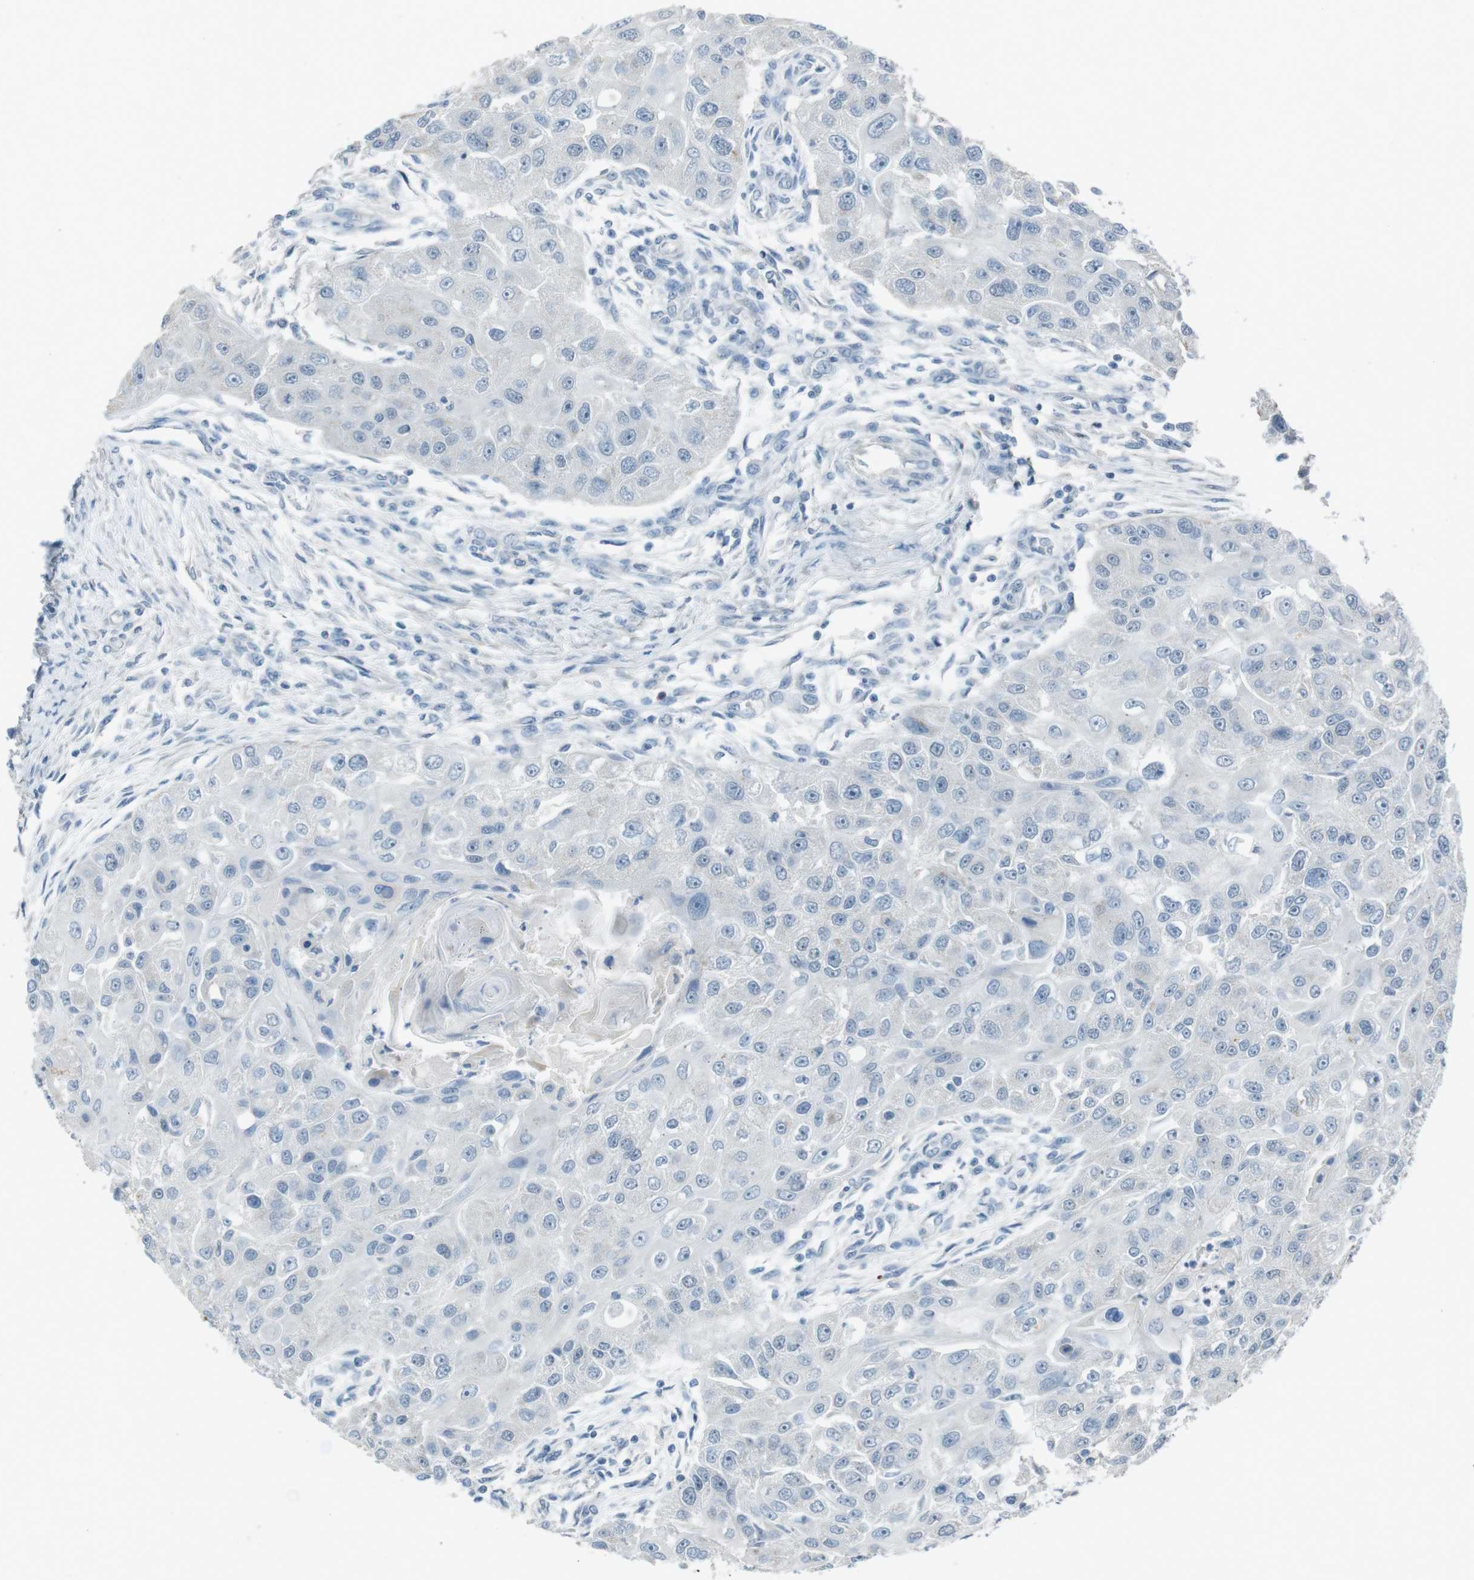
{"staining": {"intensity": "negative", "quantity": "none", "location": "none"}, "tissue": "head and neck cancer", "cell_type": "Tumor cells", "image_type": "cancer", "snomed": [{"axis": "morphology", "description": "Normal tissue, NOS"}, {"axis": "morphology", "description": "Squamous cell carcinoma, NOS"}, {"axis": "topography", "description": "Skeletal muscle"}, {"axis": "topography", "description": "Head-Neck"}], "caption": "This histopathology image is of head and neck cancer (squamous cell carcinoma) stained with immunohistochemistry (IHC) to label a protein in brown with the nuclei are counter-stained blue. There is no expression in tumor cells.", "gene": "ENTPD7", "patient": {"sex": "male", "age": 51}}